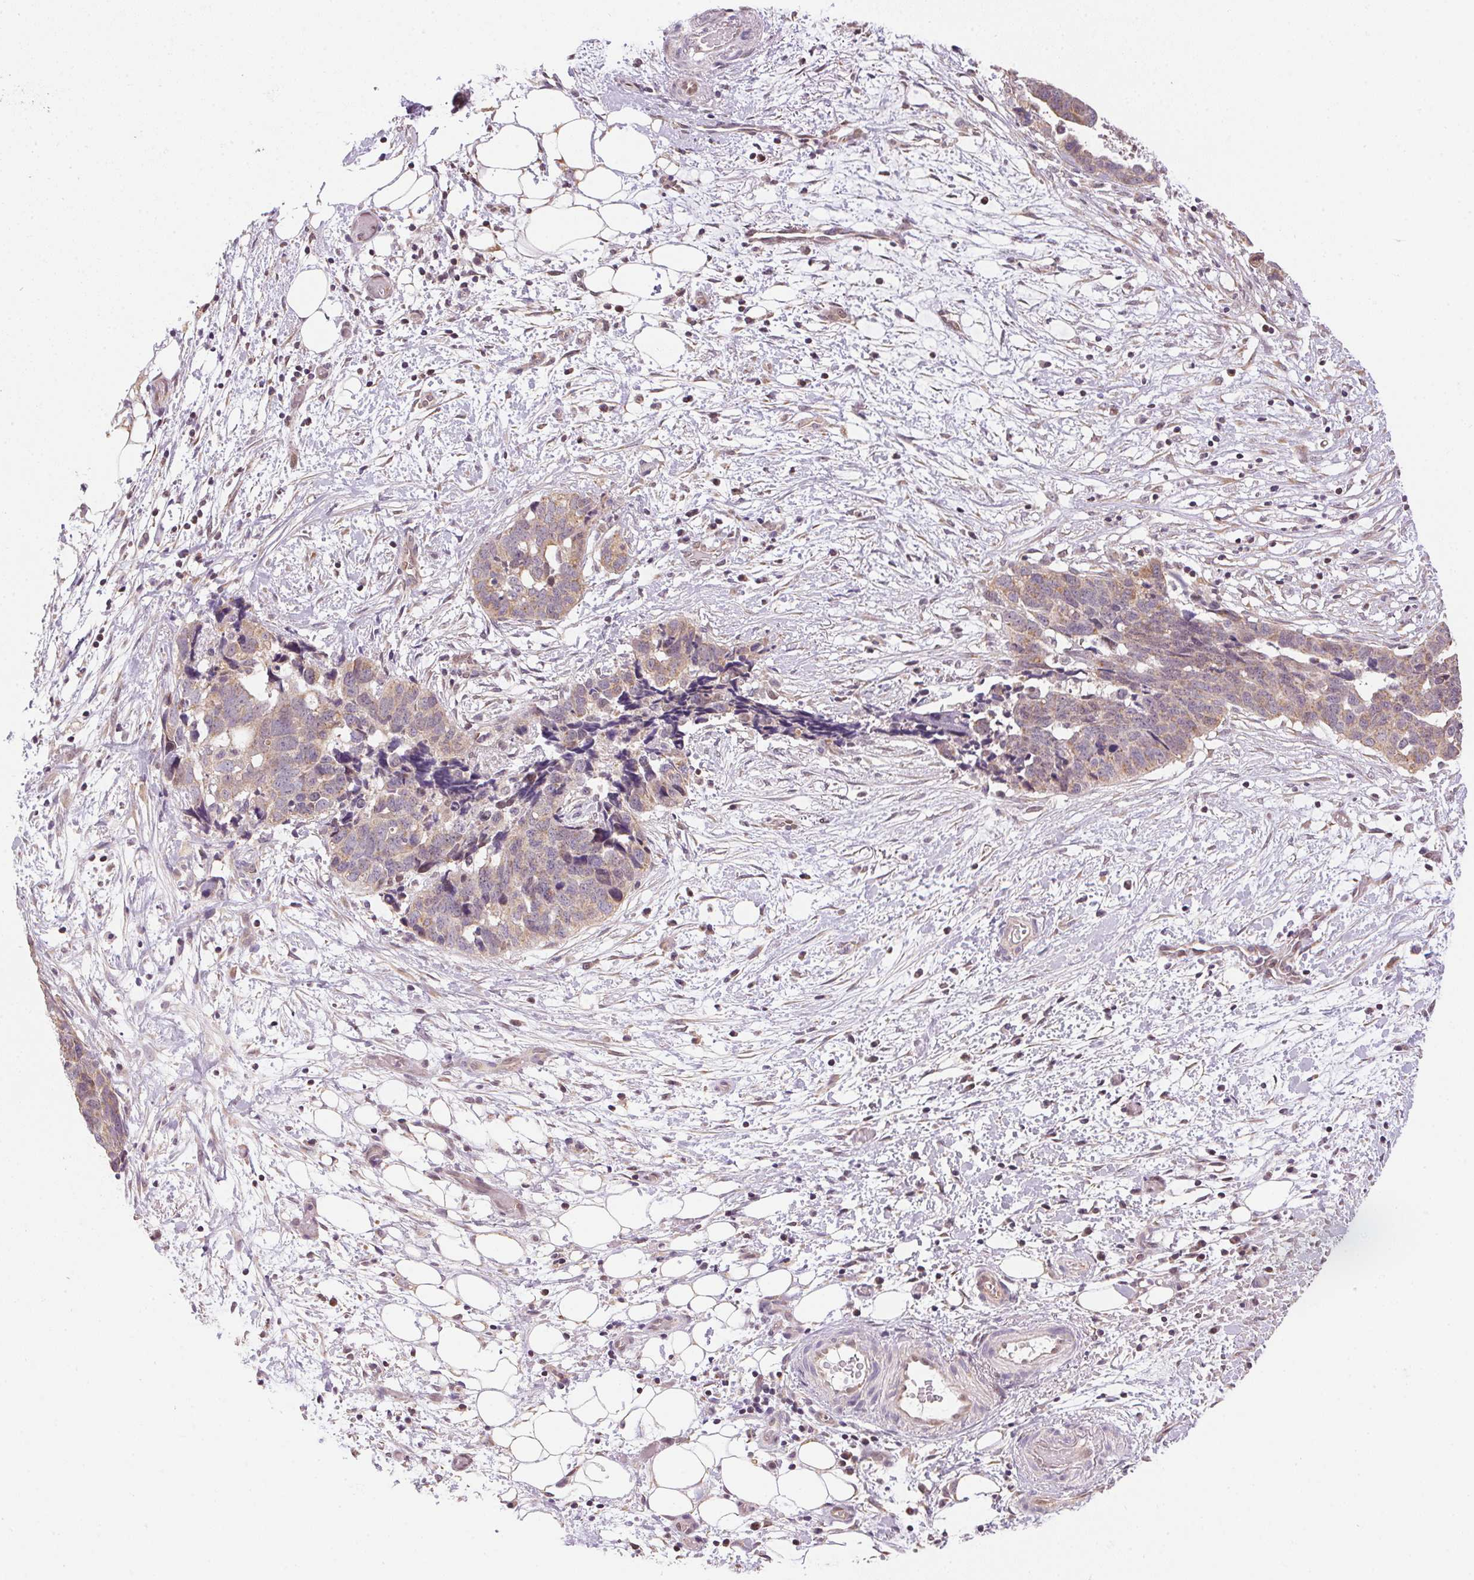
{"staining": {"intensity": "weak", "quantity": "25%-75%", "location": "cytoplasmic/membranous"}, "tissue": "ovarian cancer", "cell_type": "Tumor cells", "image_type": "cancer", "snomed": [{"axis": "morphology", "description": "Cystadenocarcinoma, serous, NOS"}, {"axis": "topography", "description": "Ovary"}], "caption": "The image demonstrates immunohistochemical staining of ovarian cancer. There is weak cytoplasmic/membranous expression is identified in approximately 25%-75% of tumor cells.", "gene": "SC5D", "patient": {"sex": "female", "age": 69}}